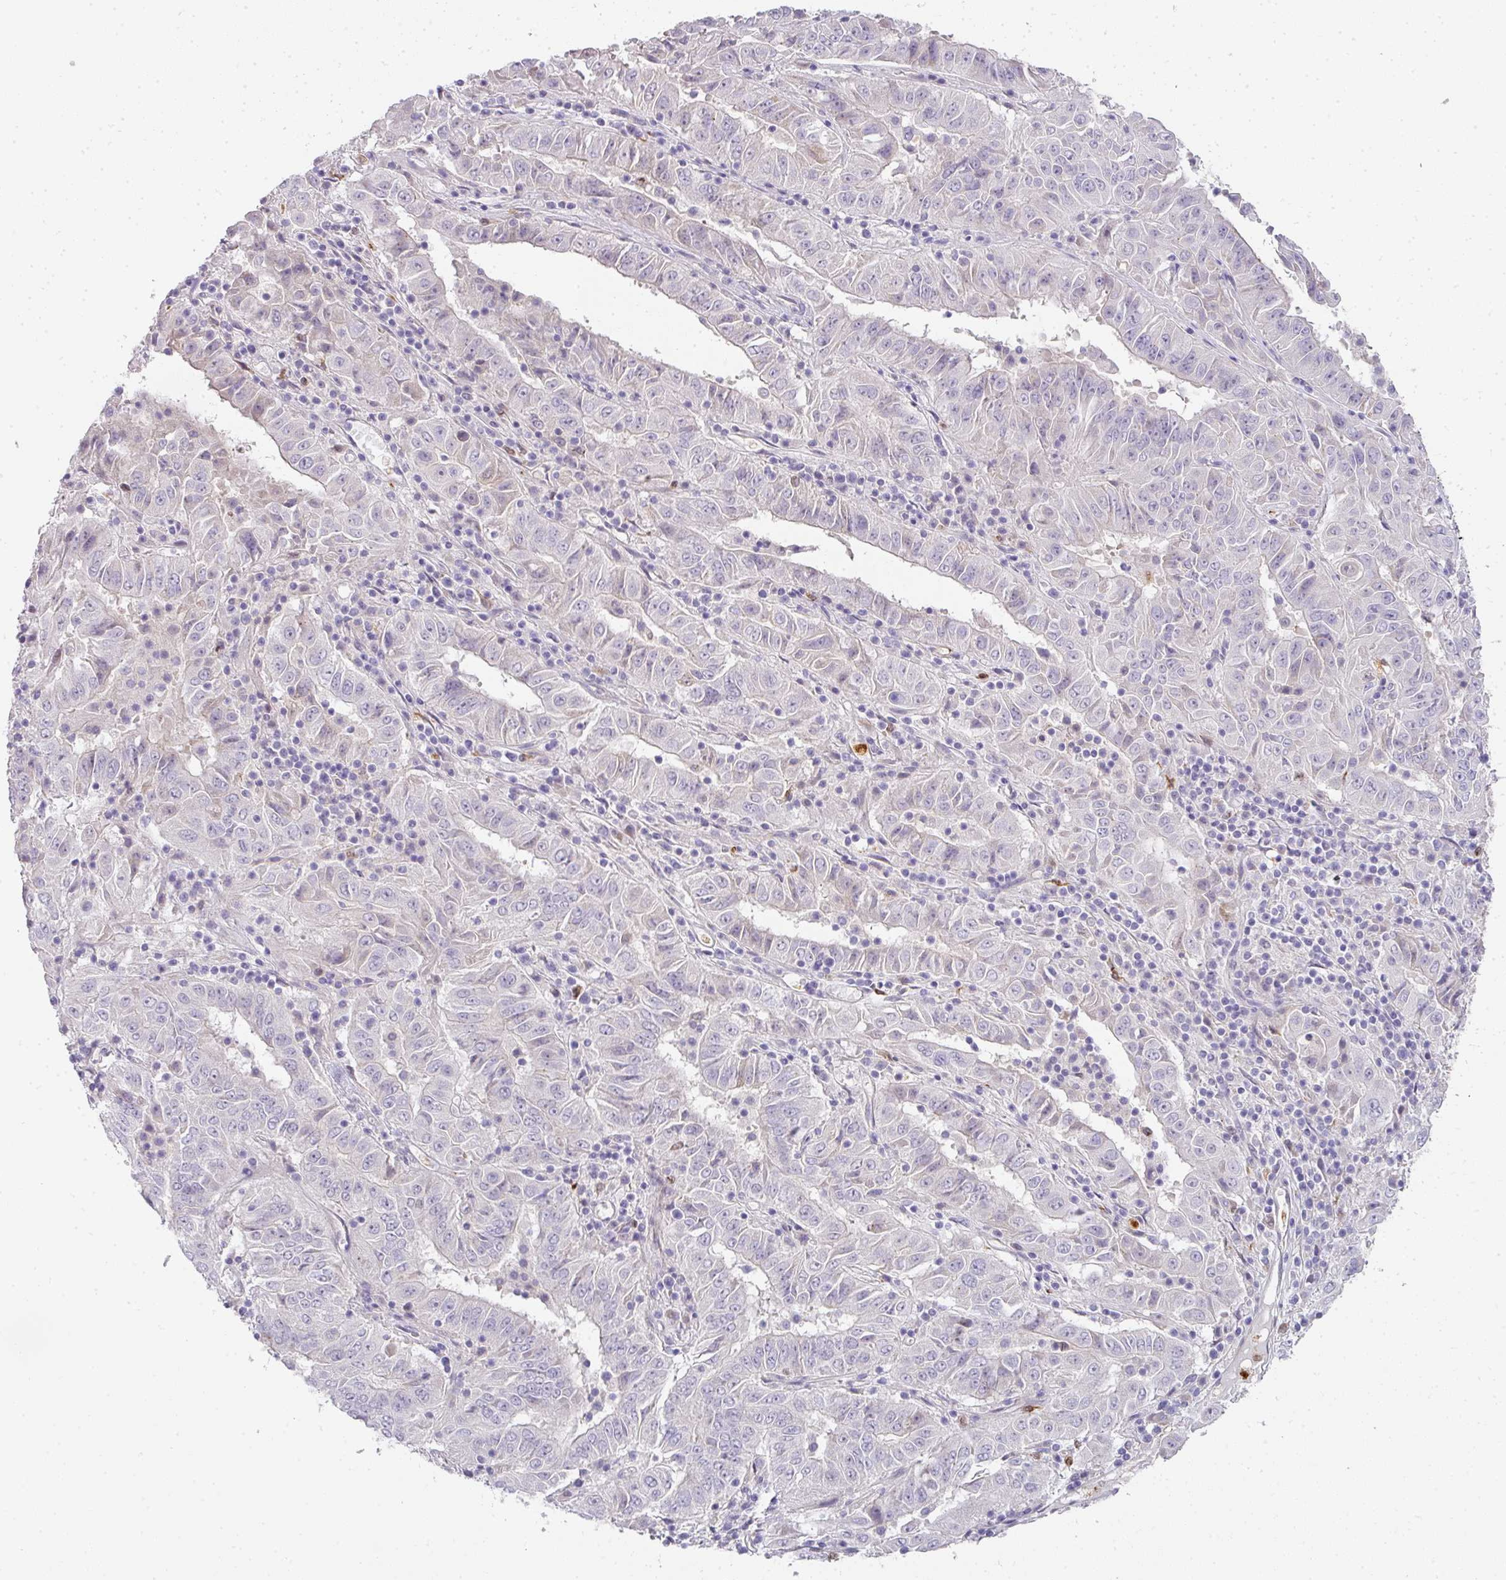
{"staining": {"intensity": "negative", "quantity": "none", "location": "none"}, "tissue": "pancreatic cancer", "cell_type": "Tumor cells", "image_type": "cancer", "snomed": [{"axis": "morphology", "description": "Adenocarcinoma, NOS"}, {"axis": "topography", "description": "Pancreas"}], "caption": "DAB (3,3'-diaminobenzidine) immunohistochemical staining of human pancreatic cancer exhibits no significant expression in tumor cells.", "gene": "HHEX", "patient": {"sex": "male", "age": 63}}